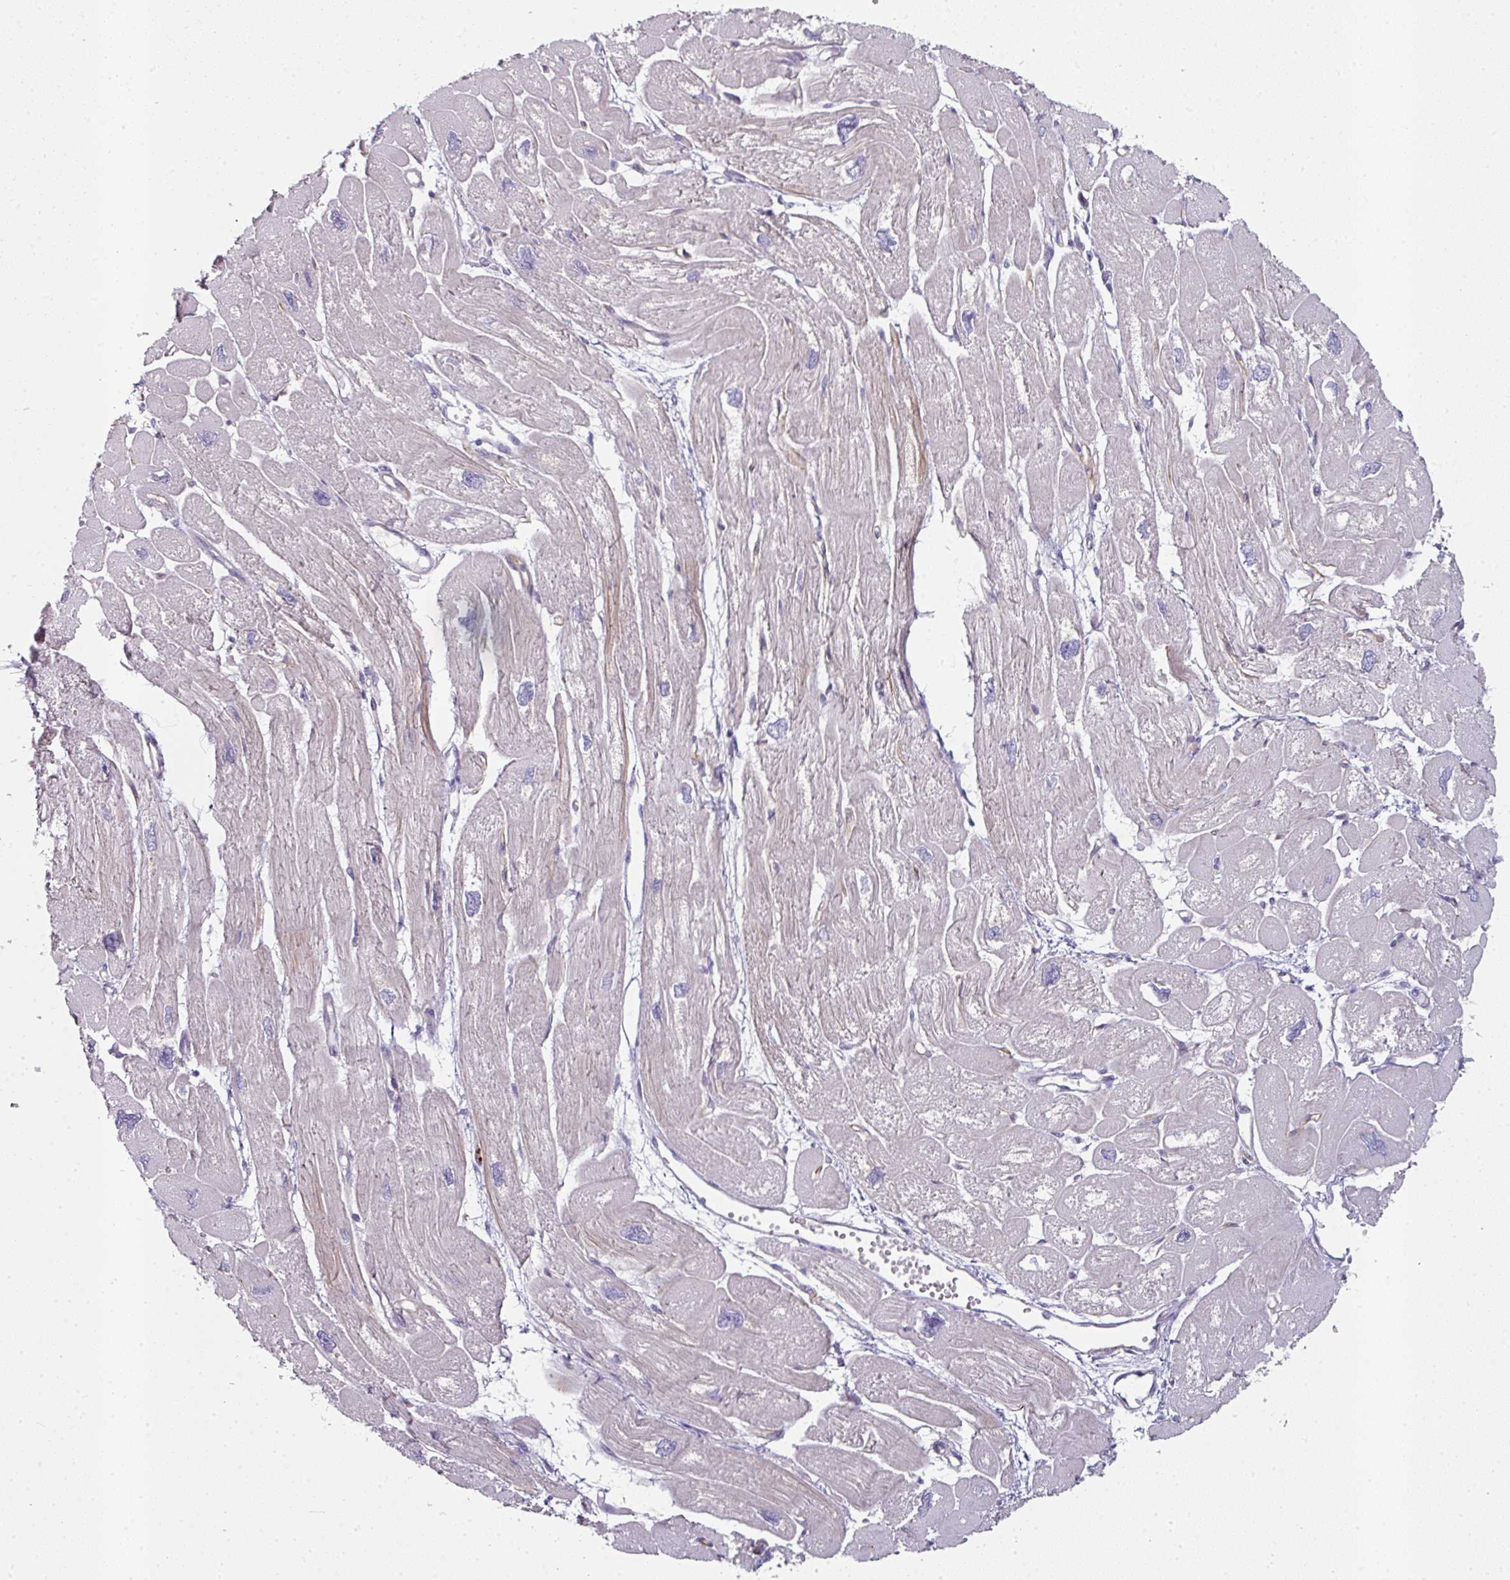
{"staining": {"intensity": "moderate", "quantity": "25%-75%", "location": "cytoplasmic/membranous"}, "tissue": "heart muscle", "cell_type": "Cardiomyocytes", "image_type": "normal", "snomed": [{"axis": "morphology", "description": "Normal tissue, NOS"}, {"axis": "topography", "description": "Heart"}], "caption": "An immunohistochemistry (IHC) image of normal tissue is shown. Protein staining in brown labels moderate cytoplasmic/membranous positivity in heart muscle within cardiomyocytes. (DAB IHC with brightfield microscopy, high magnification).", "gene": "FHAD1", "patient": {"sex": "male", "age": 42}}